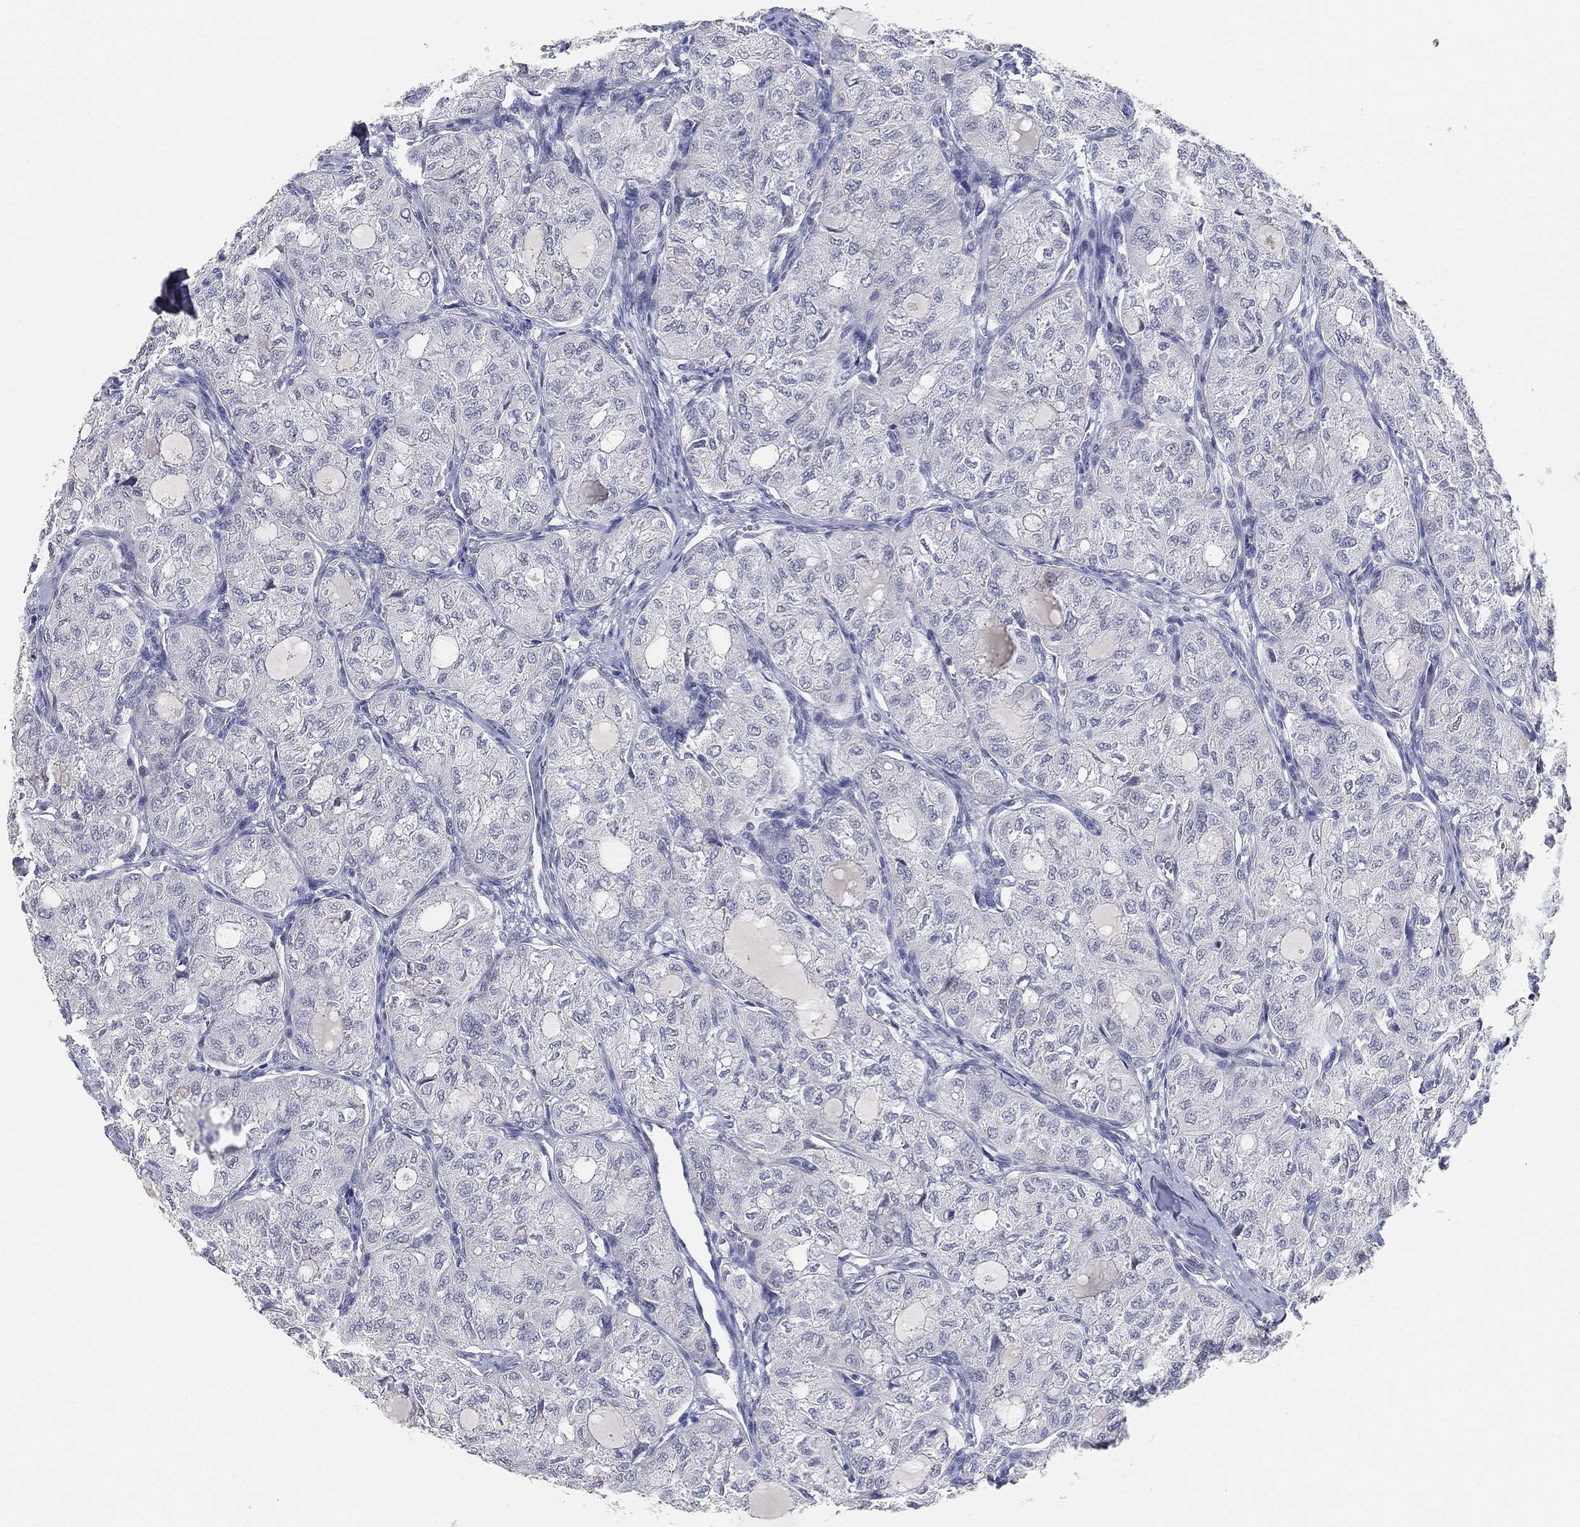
{"staining": {"intensity": "negative", "quantity": "none", "location": "none"}, "tissue": "thyroid cancer", "cell_type": "Tumor cells", "image_type": "cancer", "snomed": [{"axis": "morphology", "description": "Follicular adenoma carcinoma, NOS"}, {"axis": "topography", "description": "Thyroid gland"}], "caption": "Follicular adenoma carcinoma (thyroid) was stained to show a protein in brown. There is no significant expression in tumor cells.", "gene": "GPR61", "patient": {"sex": "male", "age": 75}}